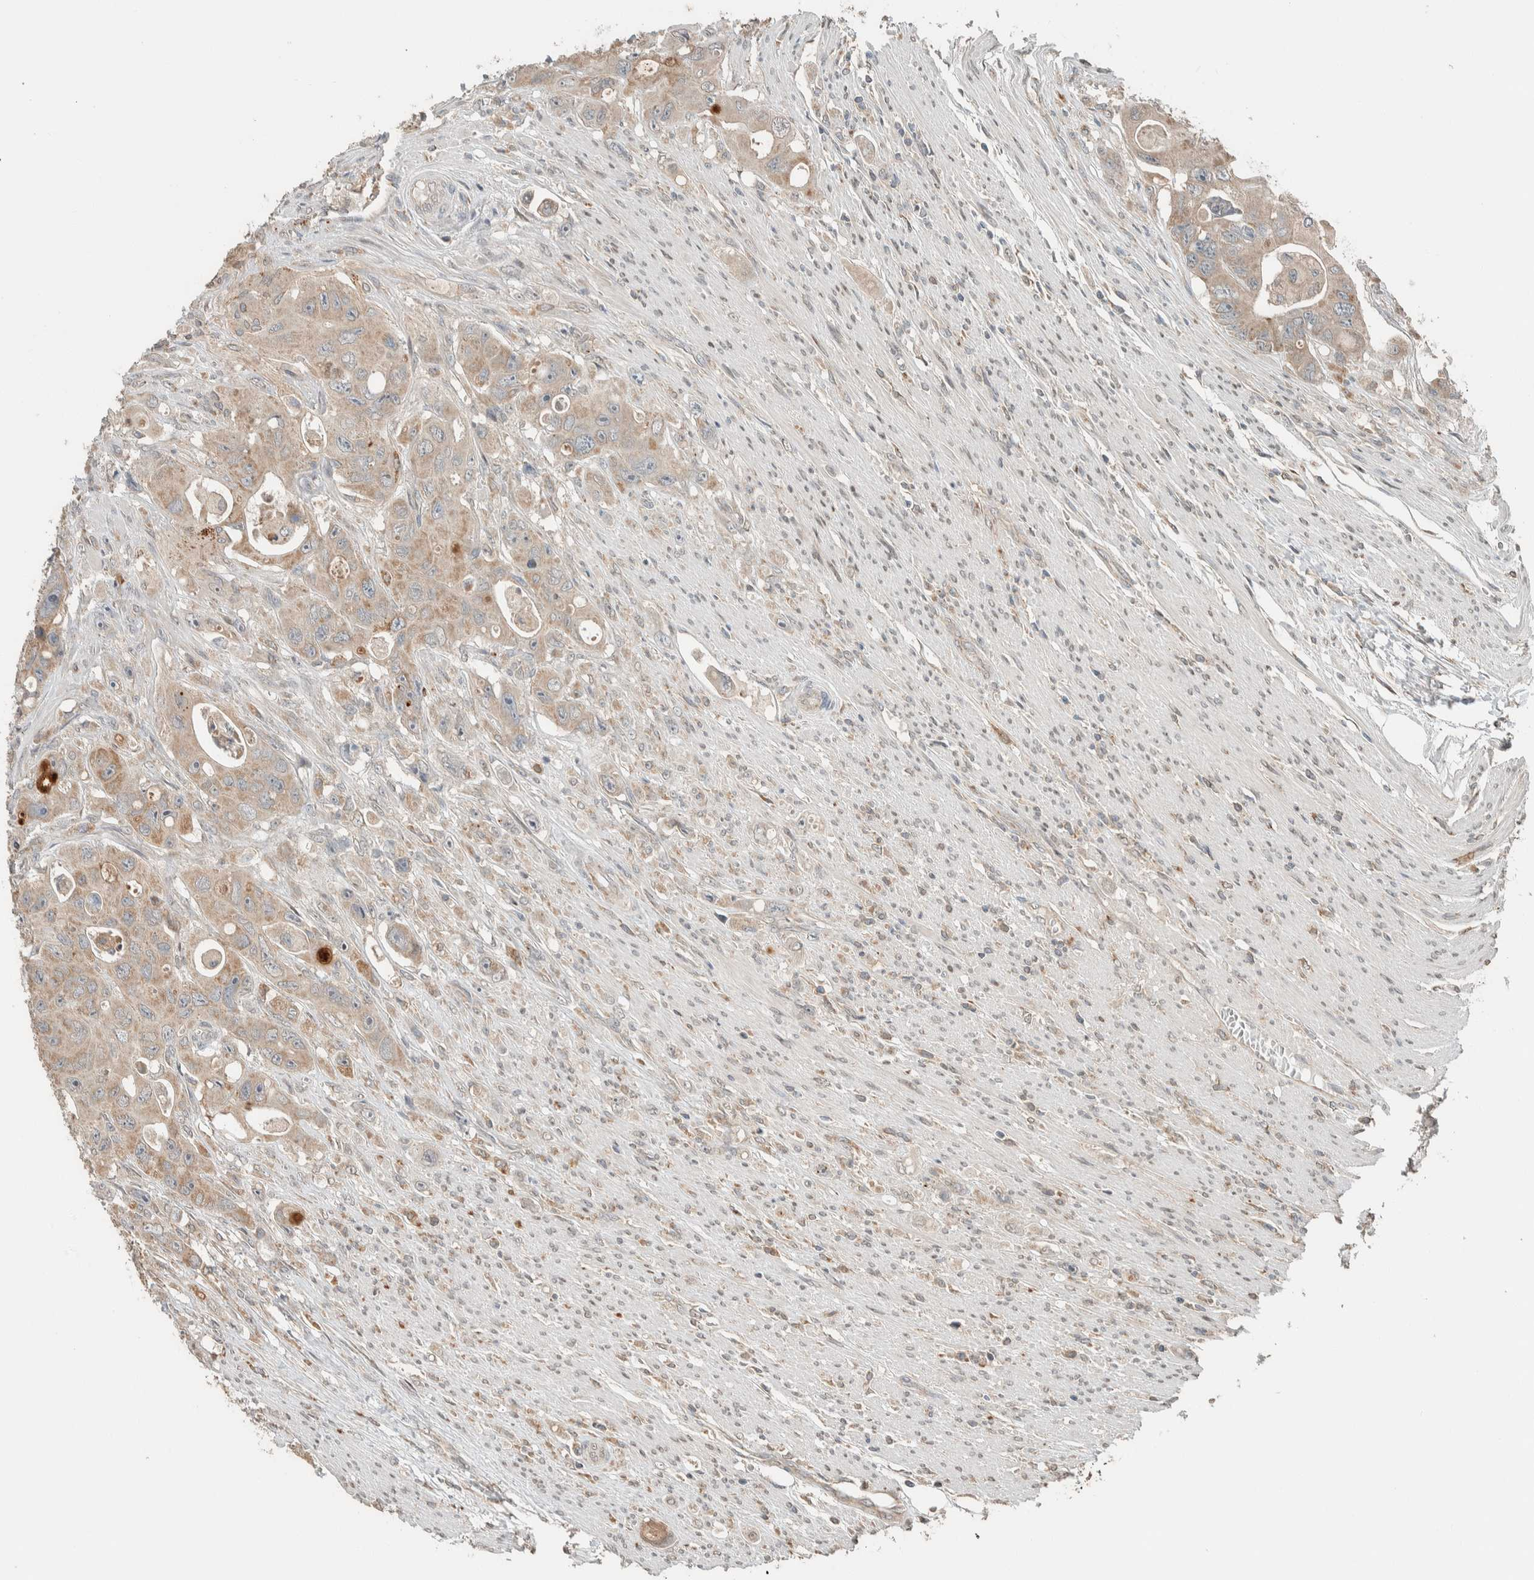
{"staining": {"intensity": "weak", "quantity": ">75%", "location": "cytoplasmic/membranous"}, "tissue": "colorectal cancer", "cell_type": "Tumor cells", "image_type": "cancer", "snomed": [{"axis": "morphology", "description": "Adenocarcinoma, NOS"}, {"axis": "topography", "description": "Colon"}], "caption": "This image demonstrates colorectal adenocarcinoma stained with immunohistochemistry to label a protein in brown. The cytoplasmic/membranous of tumor cells show weak positivity for the protein. Nuclei are counter-stained blue.", "gene": "NBR1", "patient": {"sex": "female", "age": 46}}